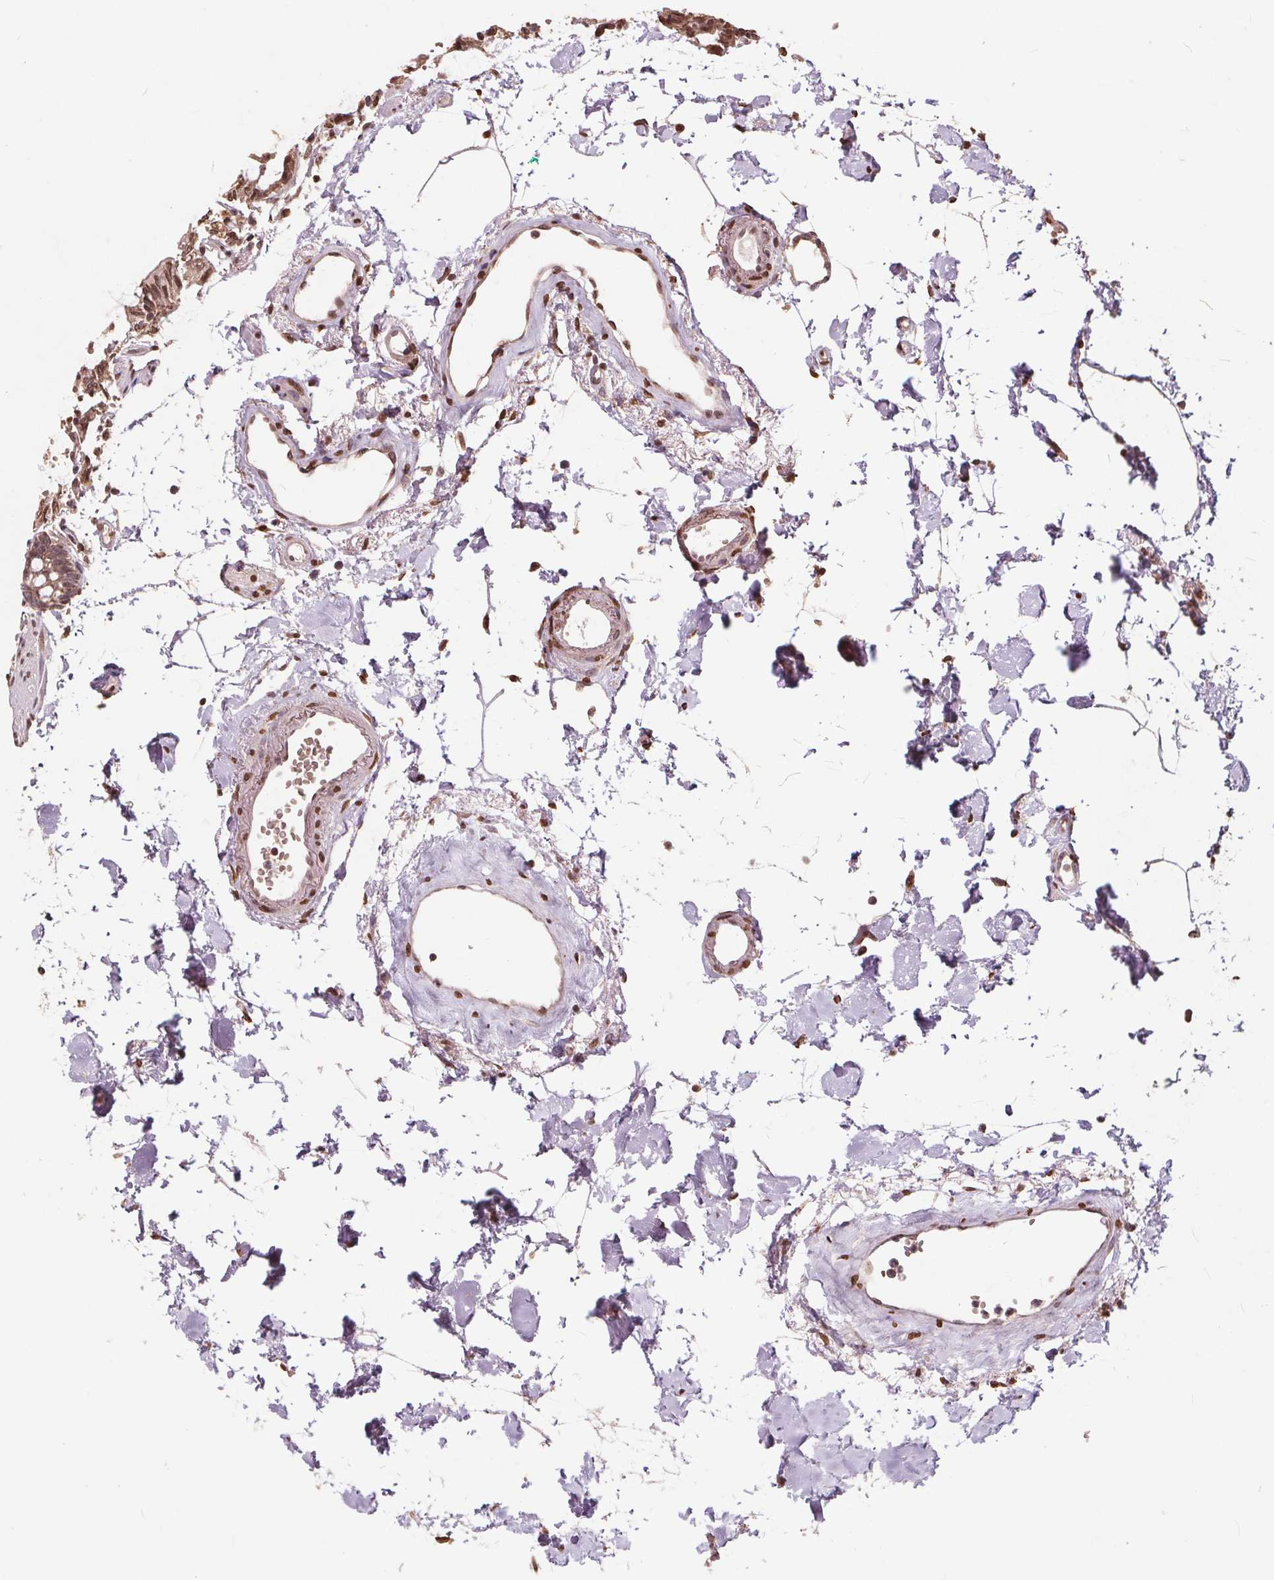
{"staining": {"intensity": "moderate", "quantity": ">75%", "location": "nuclear"}, "tissue": "colon", "cell_type": "Endothelial cells", "image_type": "normal", "snomed": [{"axis": "morphology", "description": "Normal tissue, NOS"}, {"axis": "topography", "description": "Colon"}], "caption": "Immunohistochemistry histopathology image of benign colon: colon stained using immunohistochemistry shows medium levels of moderate protein expression localized specifically in the nuclear of endothelial cells, appearing as a nuclear brown color.", "gene": "HIF1AN", "patient": {"sex": "female", "age": 84}}